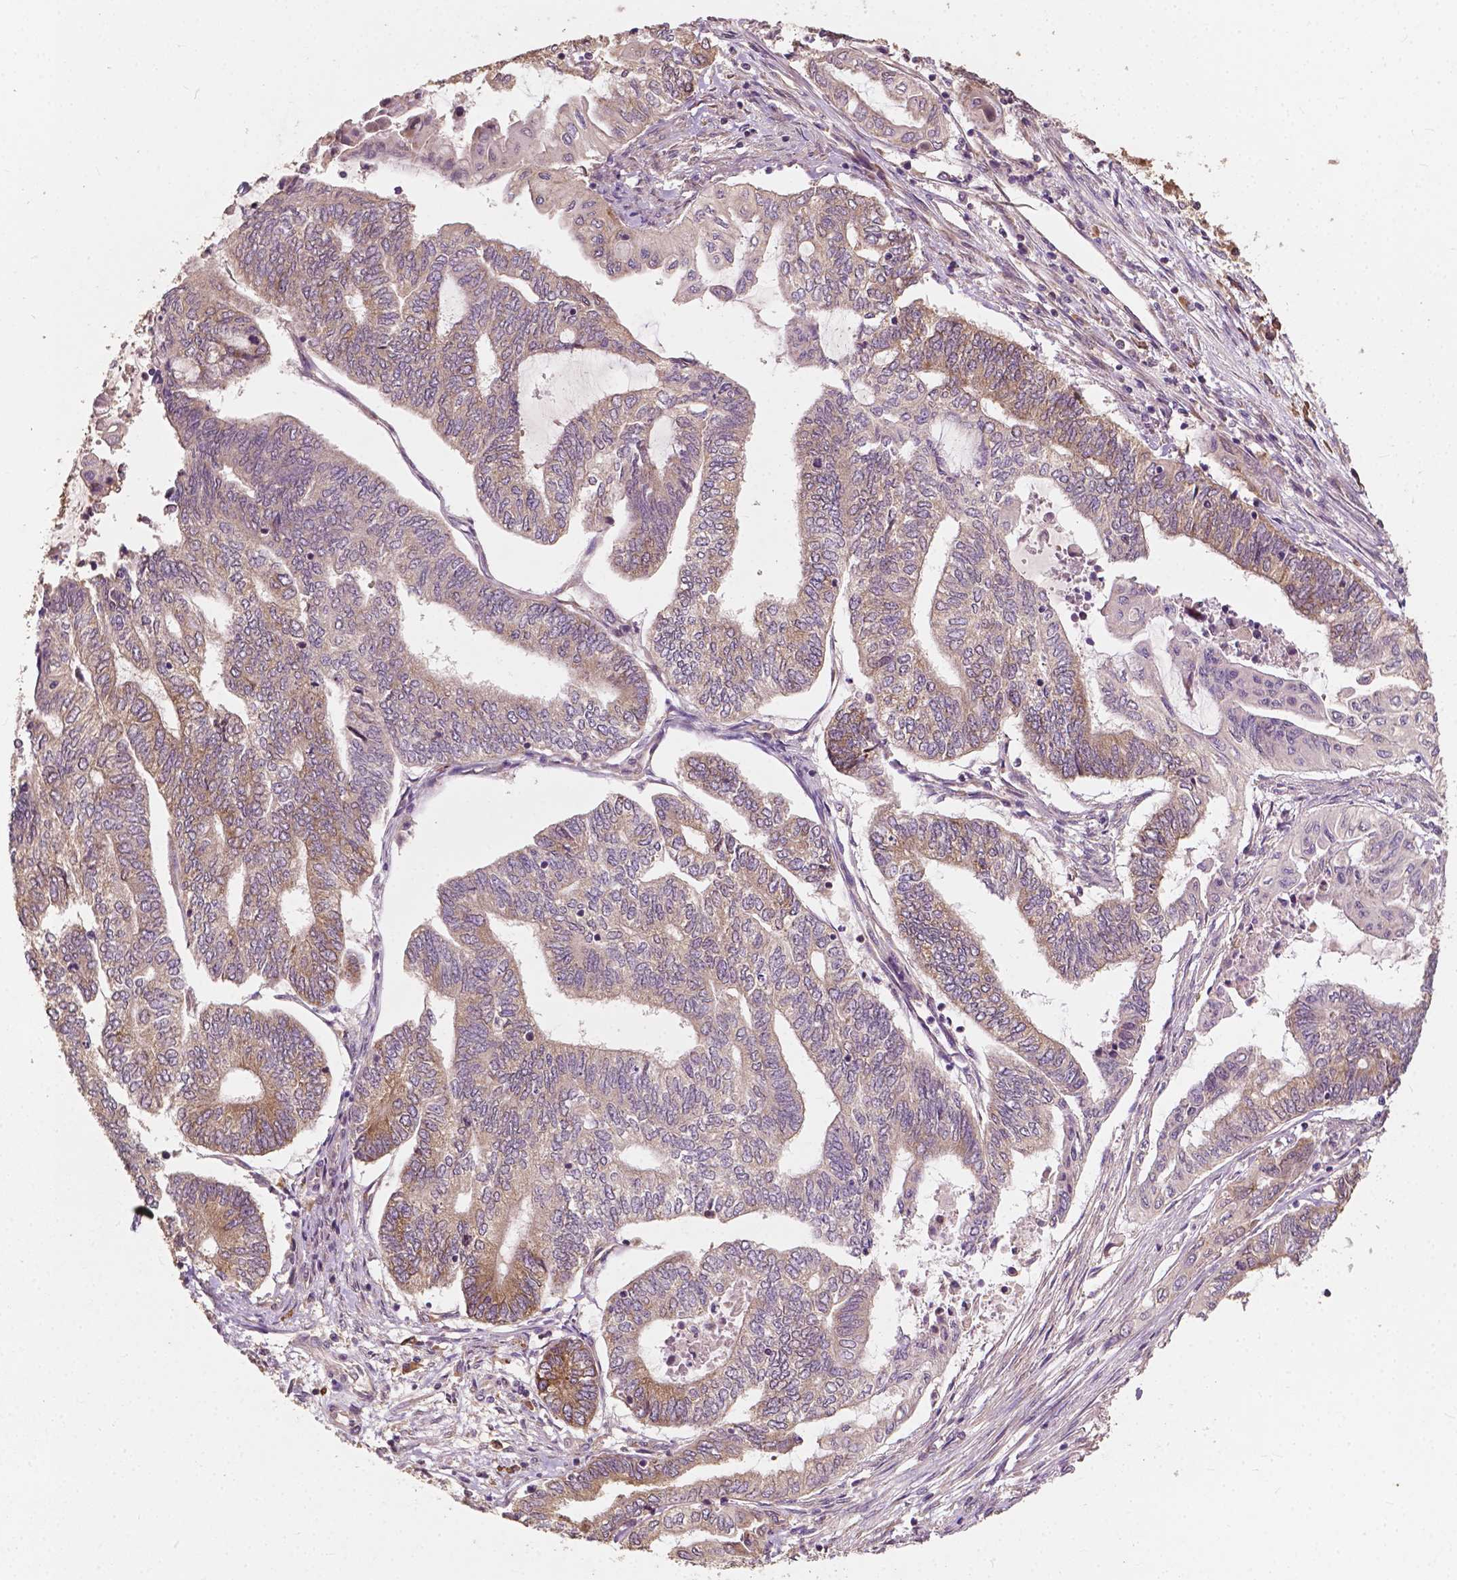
{"staining": {"intensity": "moderate", "quantity": "<25%", "location": "cytoplasmic/membranous"}, "tissue": "endometrial cancer", "cell_type": "Tumor cells", "image_type": "cancer", "snomed": [{"axis": "morphology", "description": "Adenocarcinoma, NOS"}, {"axis": "topography", "description": "Uterus"}, {"axis": "topography", "description": "Endometrium"}], "caption": "Immunohistochemical staining of adenocarcinoma (endometrial) reveals low levels of moderate cytoplasmic/membranous protein positivity in about <25% of tumor cells.", "gene": "G3BP1", "patient": {"sex": "female", "age": 70}}